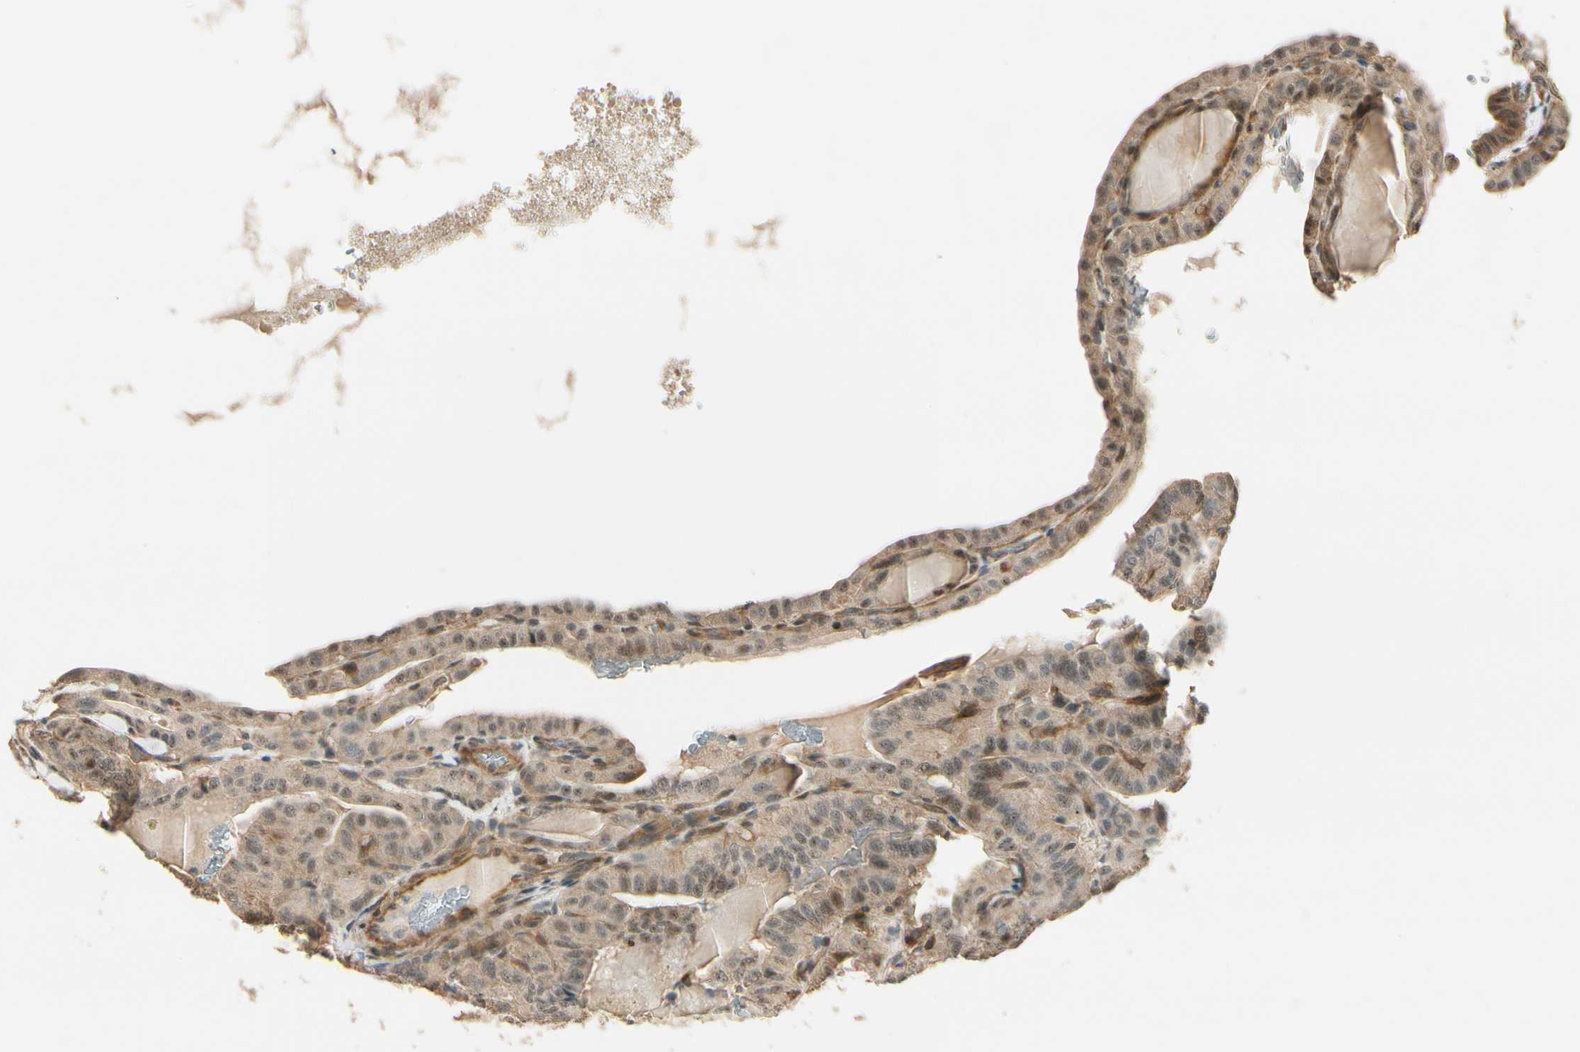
{"staining": {"intensity": "moderate", "quantity": ">75%", "location": "cytoplasmic/membranous,nuclear"}, "tissue": "thyroid cancer", "cell_type": "Tumor cells", "image_type": "cancer", "snomed": [{"axis": "morphology", "description": "Papillary adenocarcinoma, NOS"}, {"axis": "topography", "description": "Thyroid gland"}], "caption": "Immunohistochemical staining of thyroid papillary adenocarcinoma demonstrates medium levels of moderate cytoplasmic/membranous and nuclear staining in about >75% of tumor cells. The staining was performed using DAB, with brown indicating positive protein expression. Nuclei are stained blue with hematoxylin.", "gene": "MCPH1", "patient": {"sex": "male", "age": 77}}